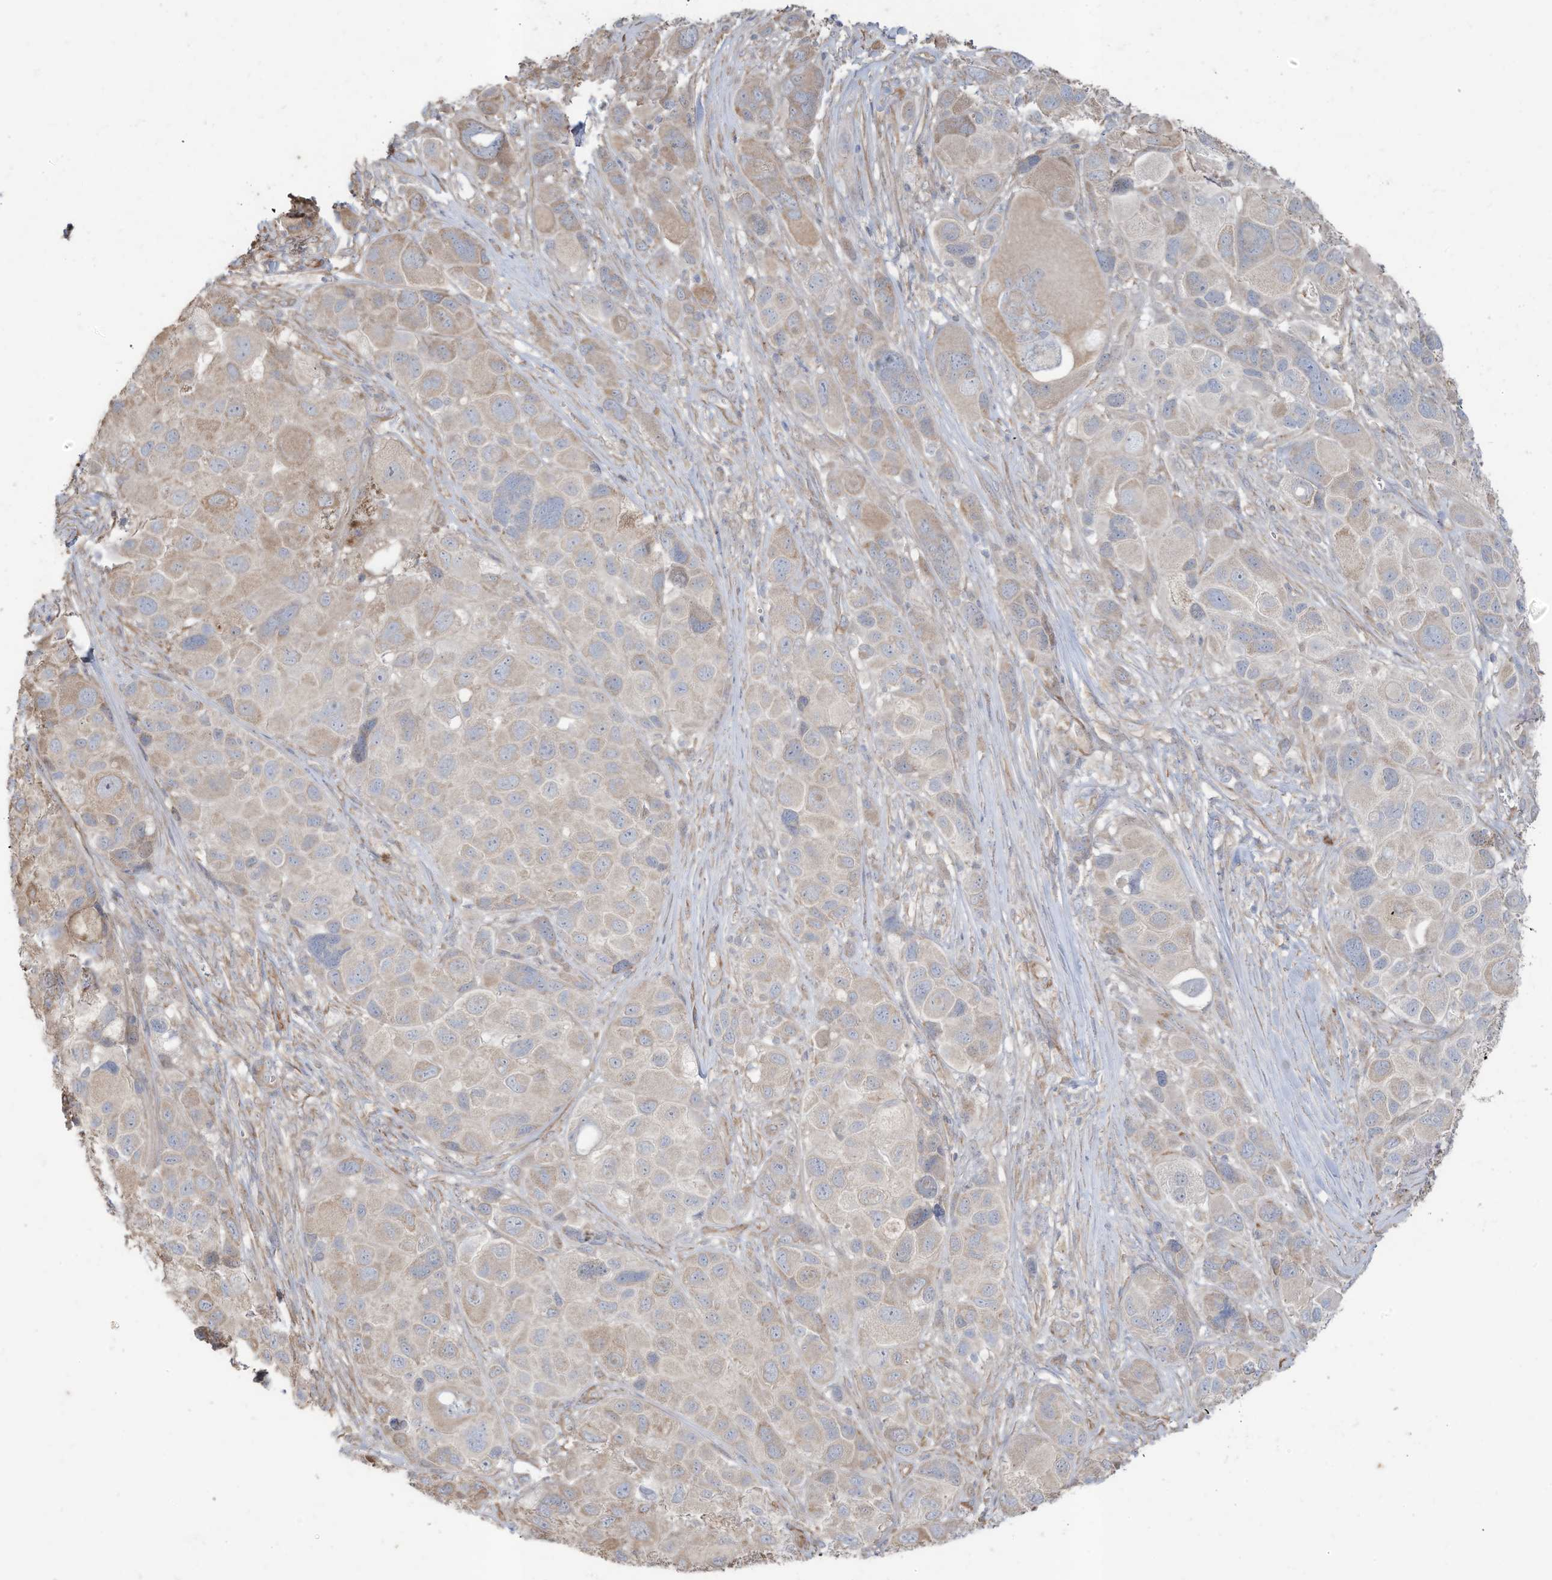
{"staining": {"intensity": "negative", "quantity": "none", "location": "none"}, "tissue": "melanoma", "cell_type": "Tumor cells", "image_type": "cancer", "snomed": [{"axis": "morphology", "description": "Malignant melanoma, NOS"}, {"axis": "topography", "description": "Skin of trunk"}], "caption": "A high-resolution micrograph shows immunohistochemistry (IHC) staining of melanoma, which reveals no significant expression in tumor cells.", "gene": "SLC17A7", "patient": {"sex": "male", "age": 71}}